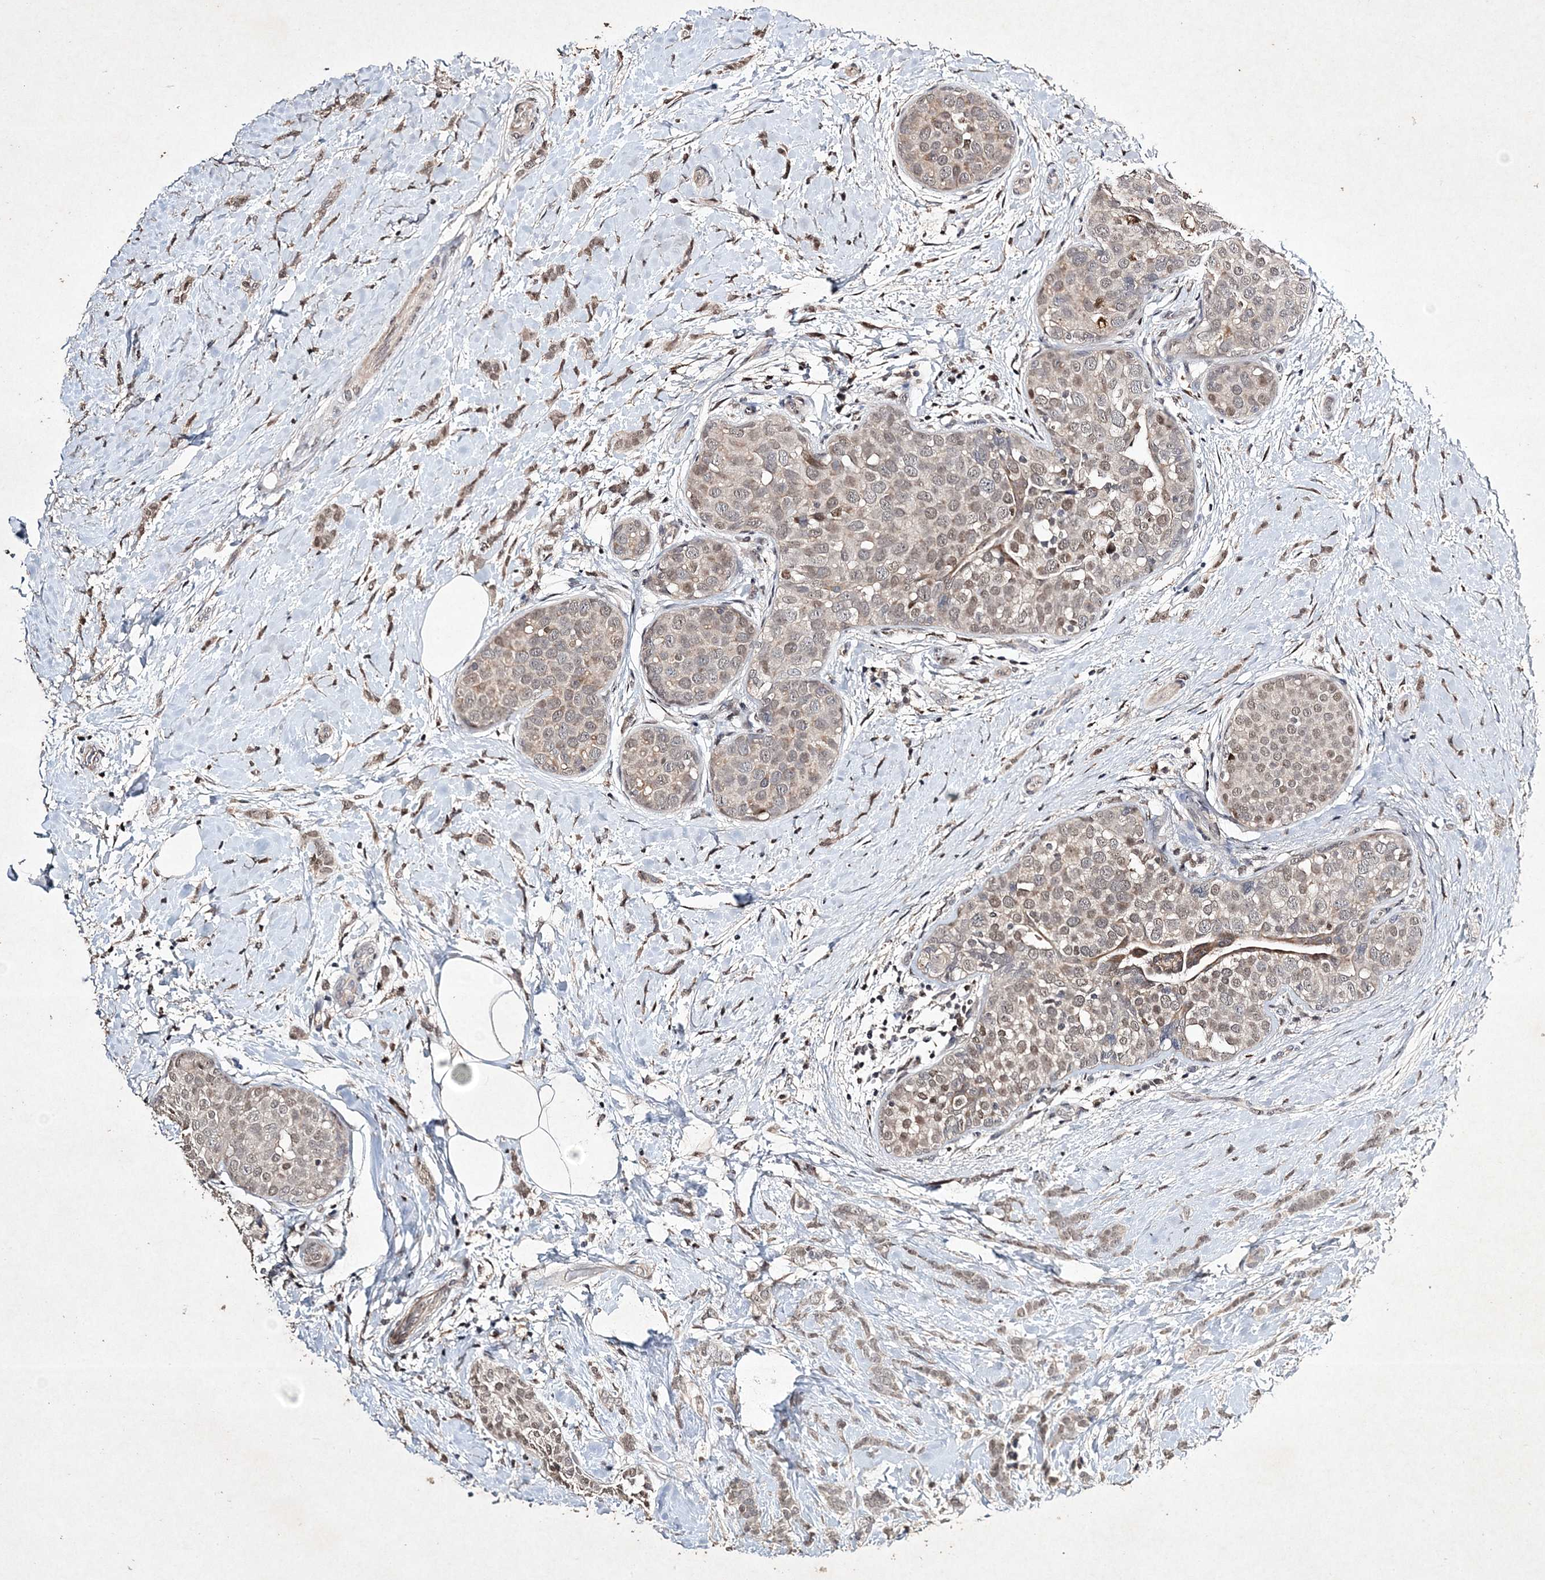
{"staining": {"intensity": "weak", "quantity": ">75%", "location": "nuclear"}, "tissue": "breast cancer", "cell_type": "Tumor cells", "image_type": "cancer", "snomed": [{"axis": "morphology", "description": "Lobular carcinoma, in situ"}, {"axis": "morphology", "description": "Lobular carcinoma"}, {"axis": "topography", "description": "Breast"}], "caption": "This is an image of immunohistochemistry (IHC) staining of lobular carcinoma (breast), which shows weak expression in the nuclear of tumor cells.", "gene": "C3orf38", "patient": {"sex": "female", "age": 41}}